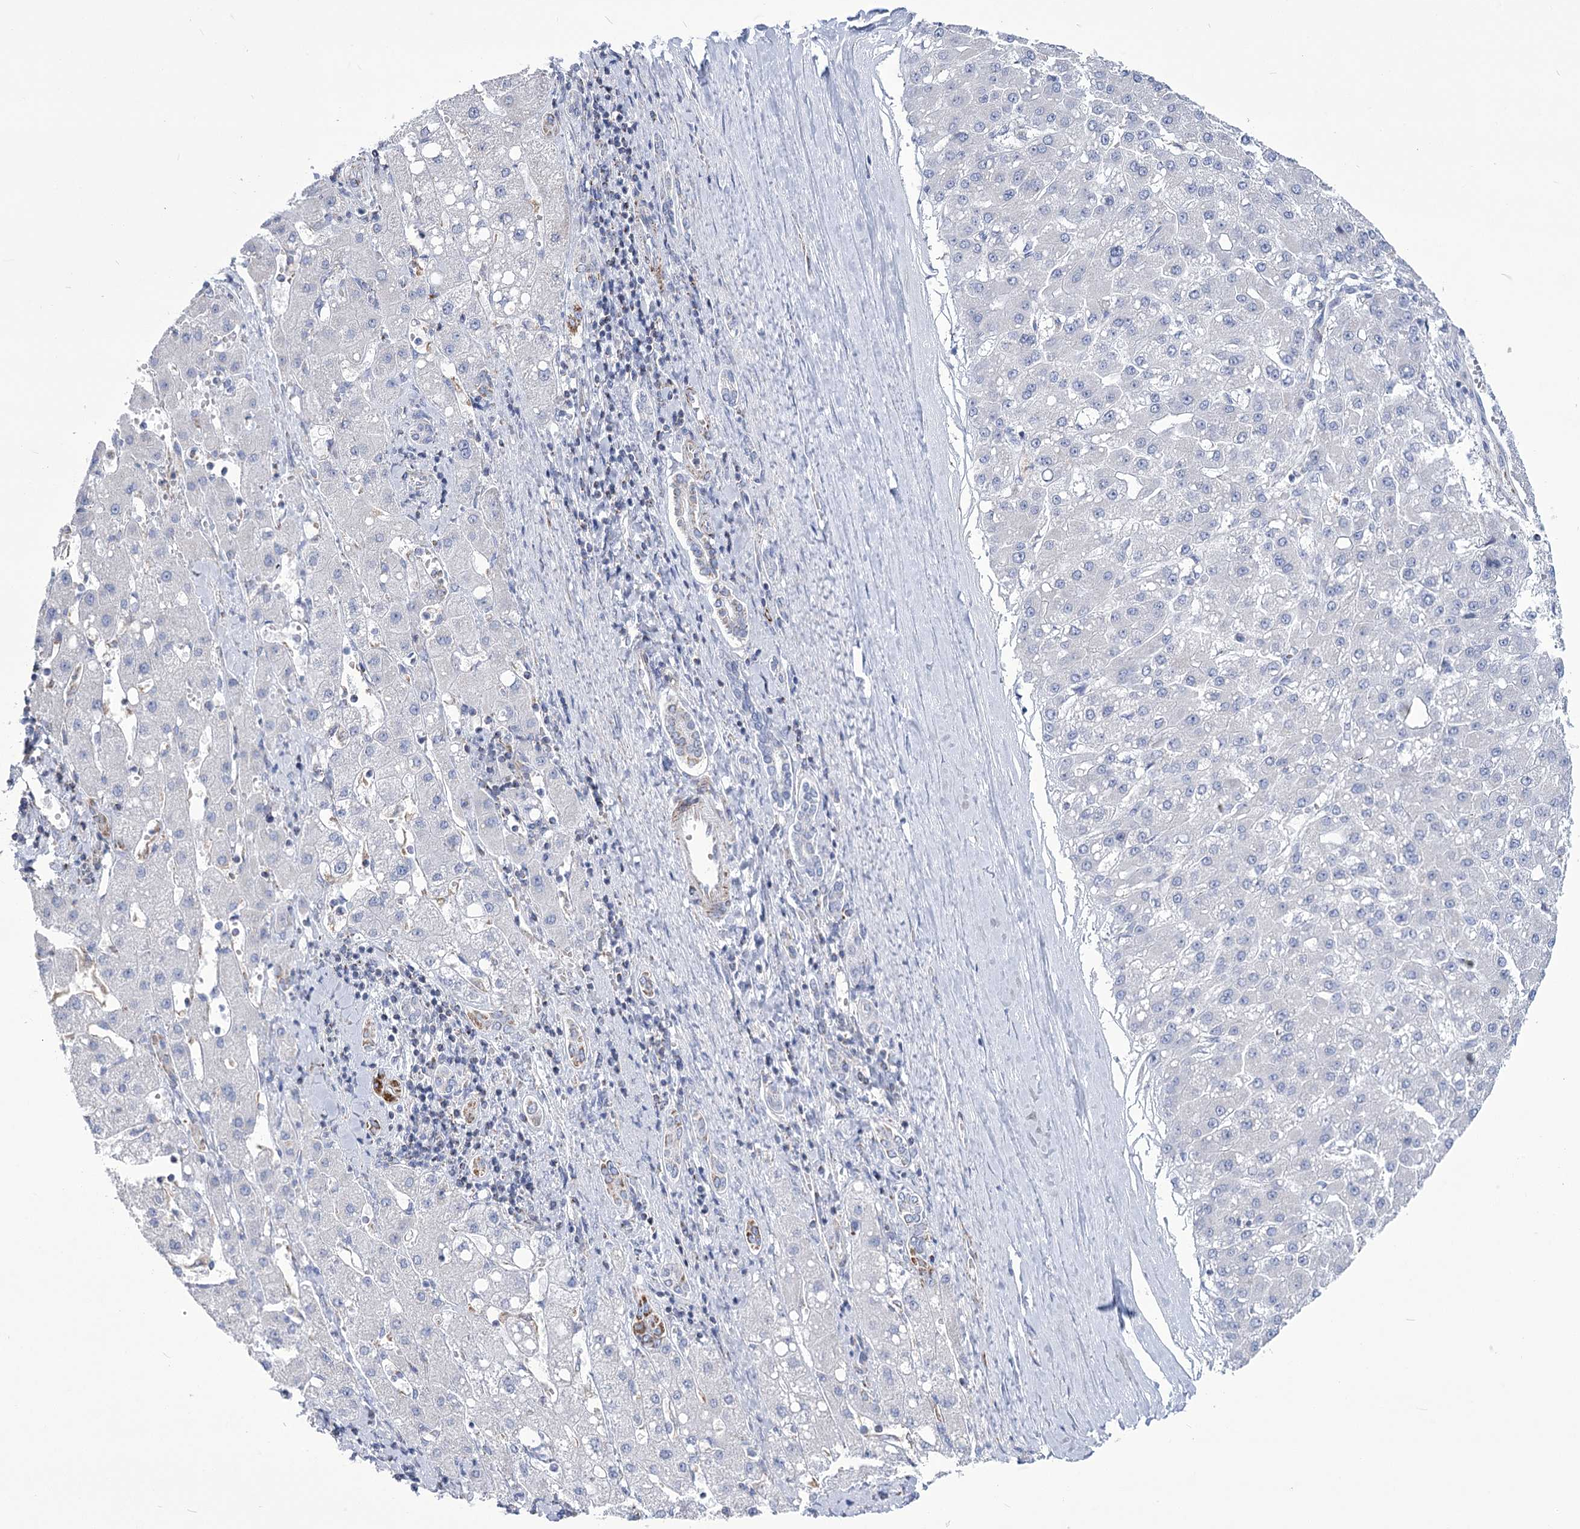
{"staining": {"intensity": "negative", "quantity": "none", "location": "none"}, "tissue": "liver cancer", "cell_type": "Tumor cells", "image_type": "cancer", "snomed": [{"axis": "morphology", "description": "Carcinoma, Hepatocellular, NOS"}, {"axis": "topography", "description": "Liver"}], "caption": "Immunohistochemistry (IHC) of liver cancer (hepatocellular carcinoma) demonstrates no staining in tumor cells. Nuclei are stained in blue.", "gene": "PDHB", "patient": {"sex": "male", "age": 67}}